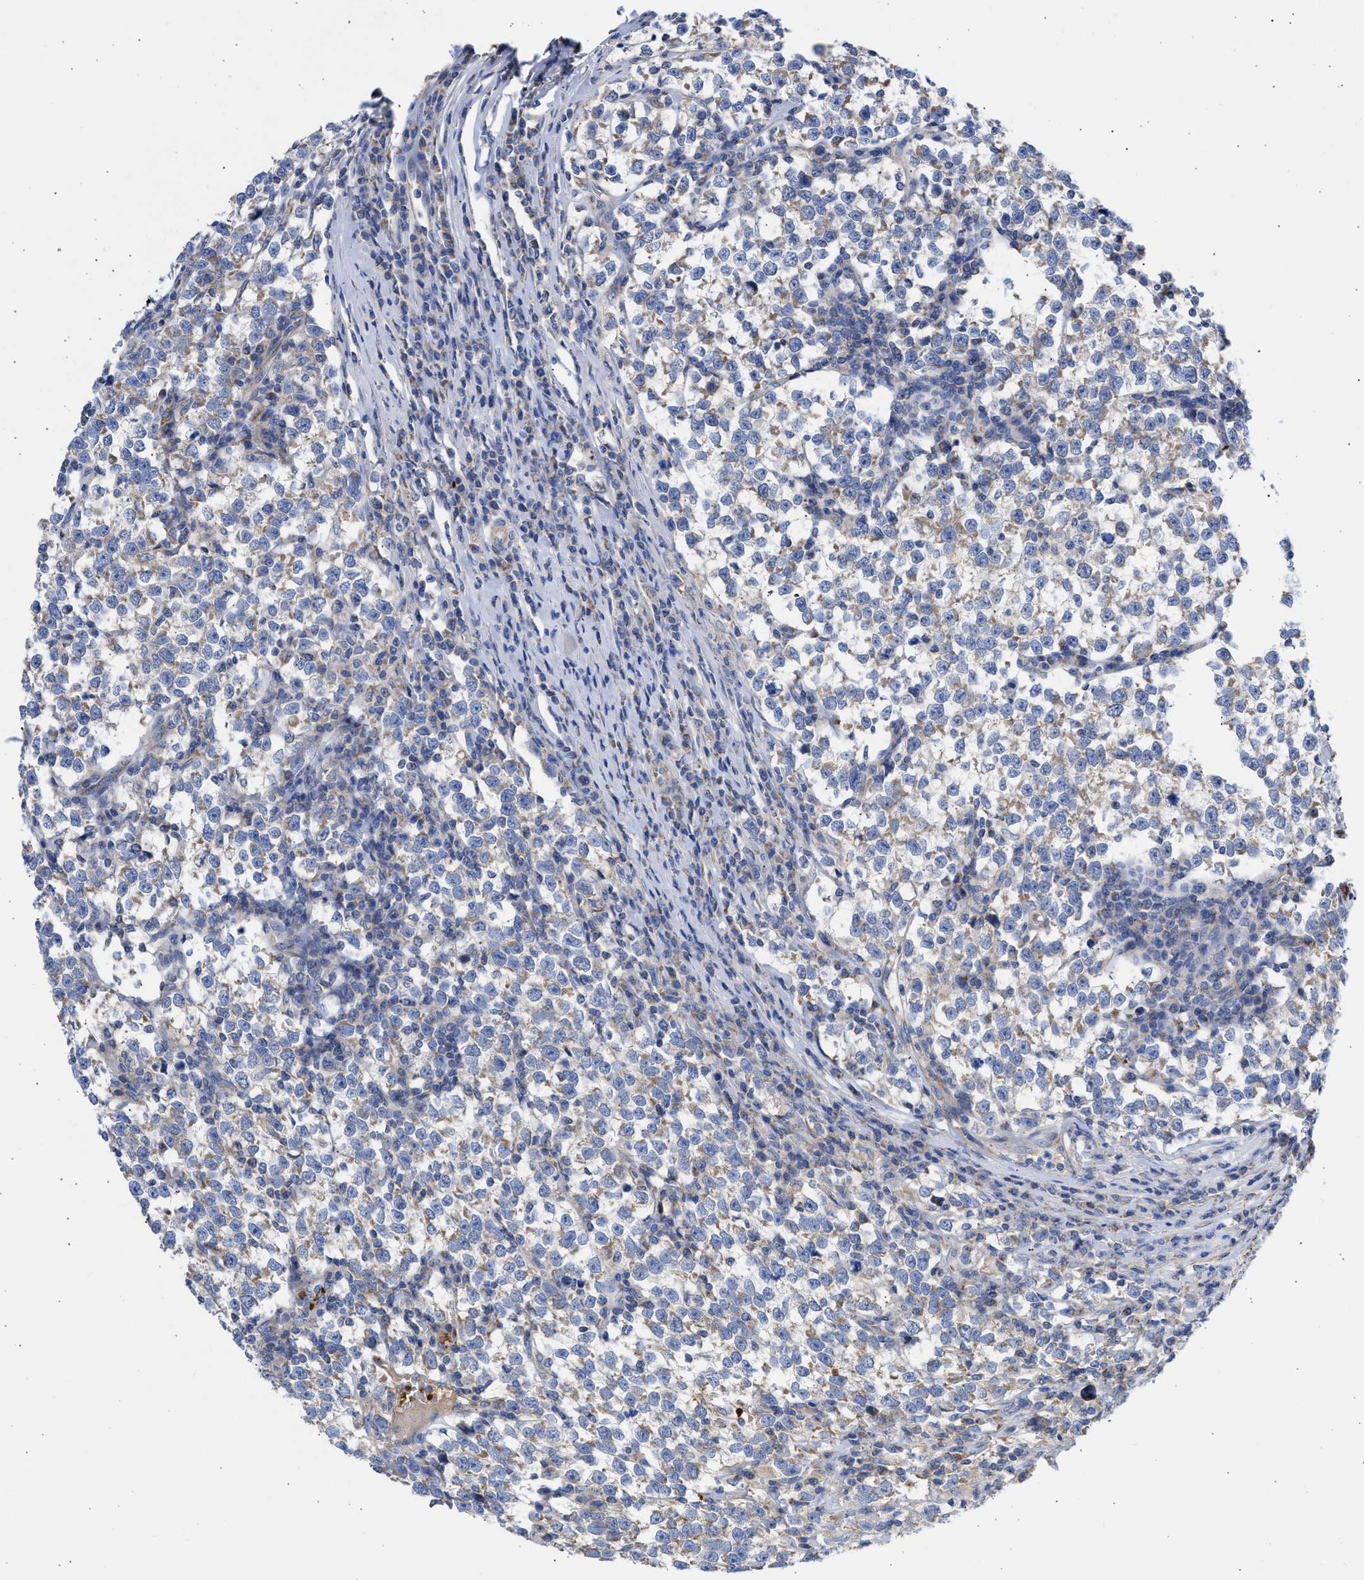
{"staining": {"intensity": "weak", "quantity": ">75%", "location": "cytoplasmic/membranous"}, "tissue": "testis cancer", "cell_type": "Tumor cells", "image_type": "cancer", "snomed": [{"axis": "morphology", "description": "Normal tissue, NOS"}, {"axis": "morphology", "description": "Seminoma, NOS"}, {"axis": "topography", "description": "Testis"}], "caption": "Weak cytoplasmic/membranous staining for a protein is present in about >75% of tumor cells of testis cancer using IHC.", "gene": "BTG3", "patient": {"sex": "male", "age": 43}}